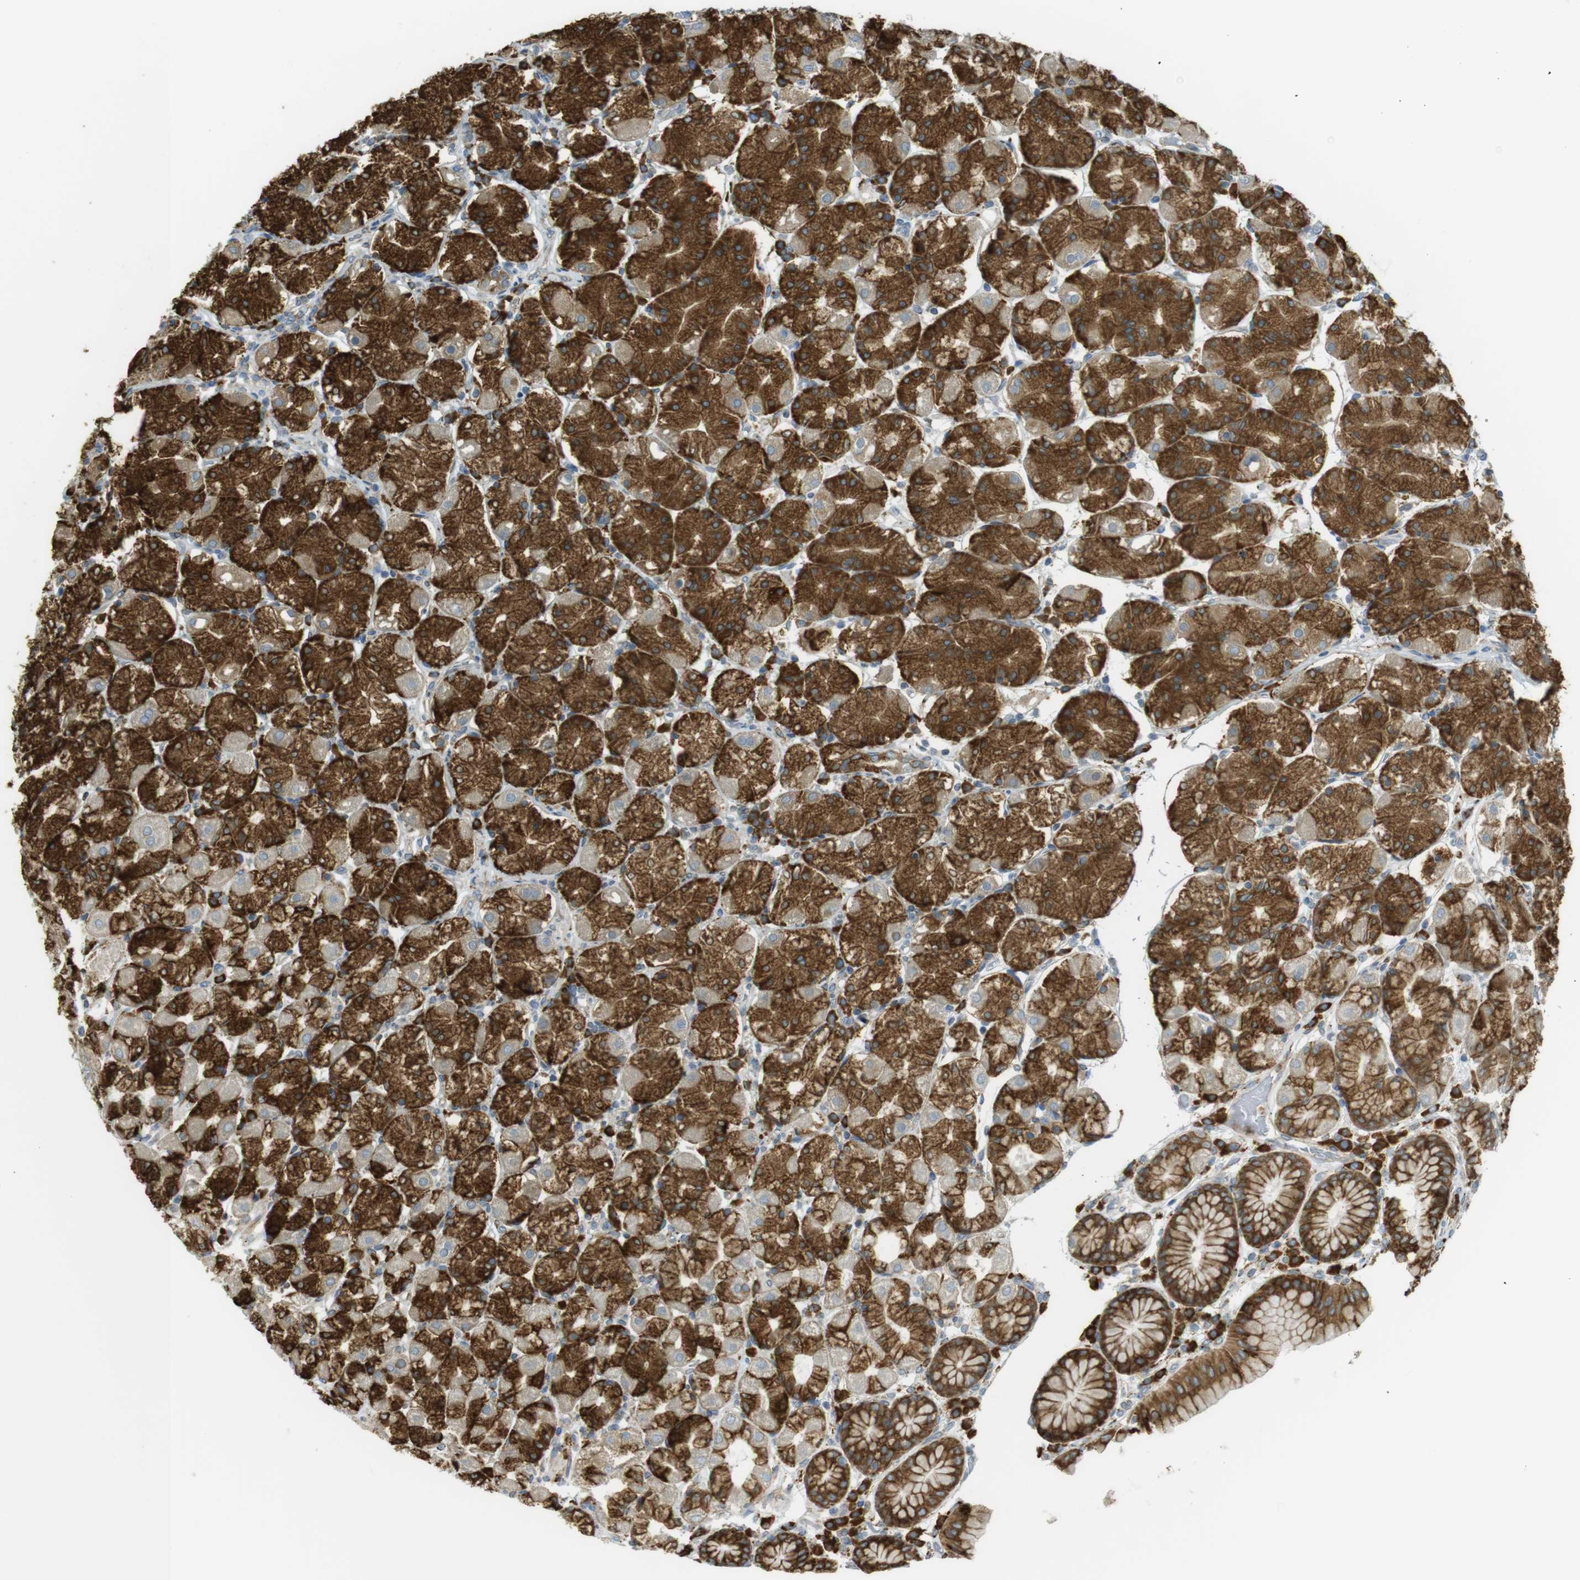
{"staining": {"intensity": "strong", "quantity": ">75%", "location": "cytoplasmic/membranous"}, "tissue": "stomach", "cell_type": "Glandular cells", "image_type": "normal", "snomed": [{"axis": "morphology", "description": "Normal tissue, NOS"}, {"axis": "topography", "description": "Stomach, upper"}], "caption": "Strong cytoplasmic/membranous expression for a protein is appreciated in approximately >75% of glandular cells of unremarkable stomach using immunohistochemistry.", "gene": "MBOAT2", "patient": {"sex": "male", "age": 68}}